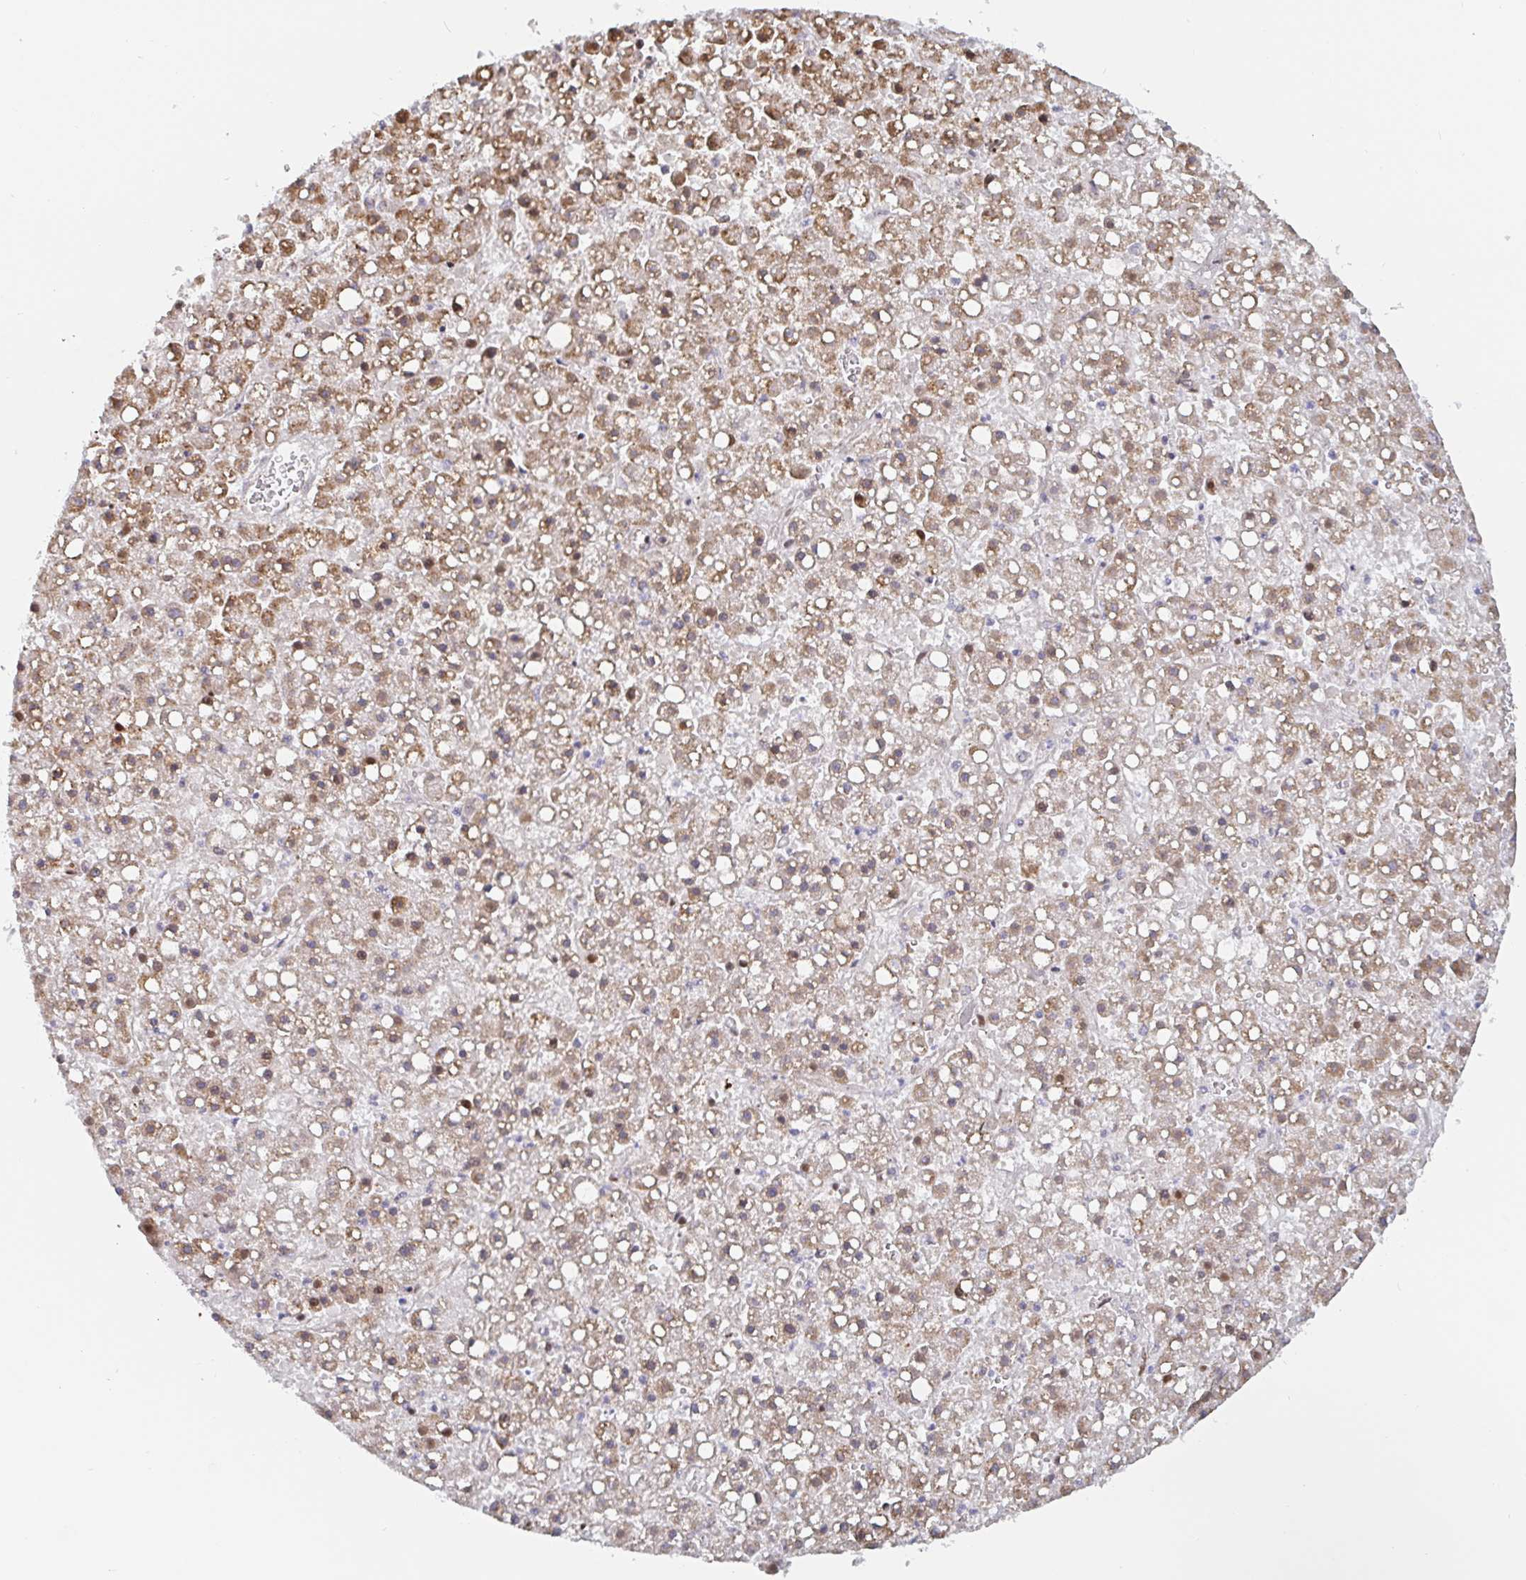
{"staining": {"intensity": "moderate", "quantity": ">75%", "location": "cytoplasmic/membranous"}, "tissue": "liver cancer", "cell_type": "Tumor cells", "image_type": "cancer", "snomed": [{"axis": "morphology", "description": "Carcinoma, Hepatocellular, NOS"}, {"axis": "topography", "description": "Liver"}], "caption": "This is an image of IHC staining of liver cancer (hepatocellular carcinoma), which shows moderate positivity in the cytoplasmic/membranous of tumor cells.", "gene": "STARD8", "patient": {"sex": "male", "age": 67}}